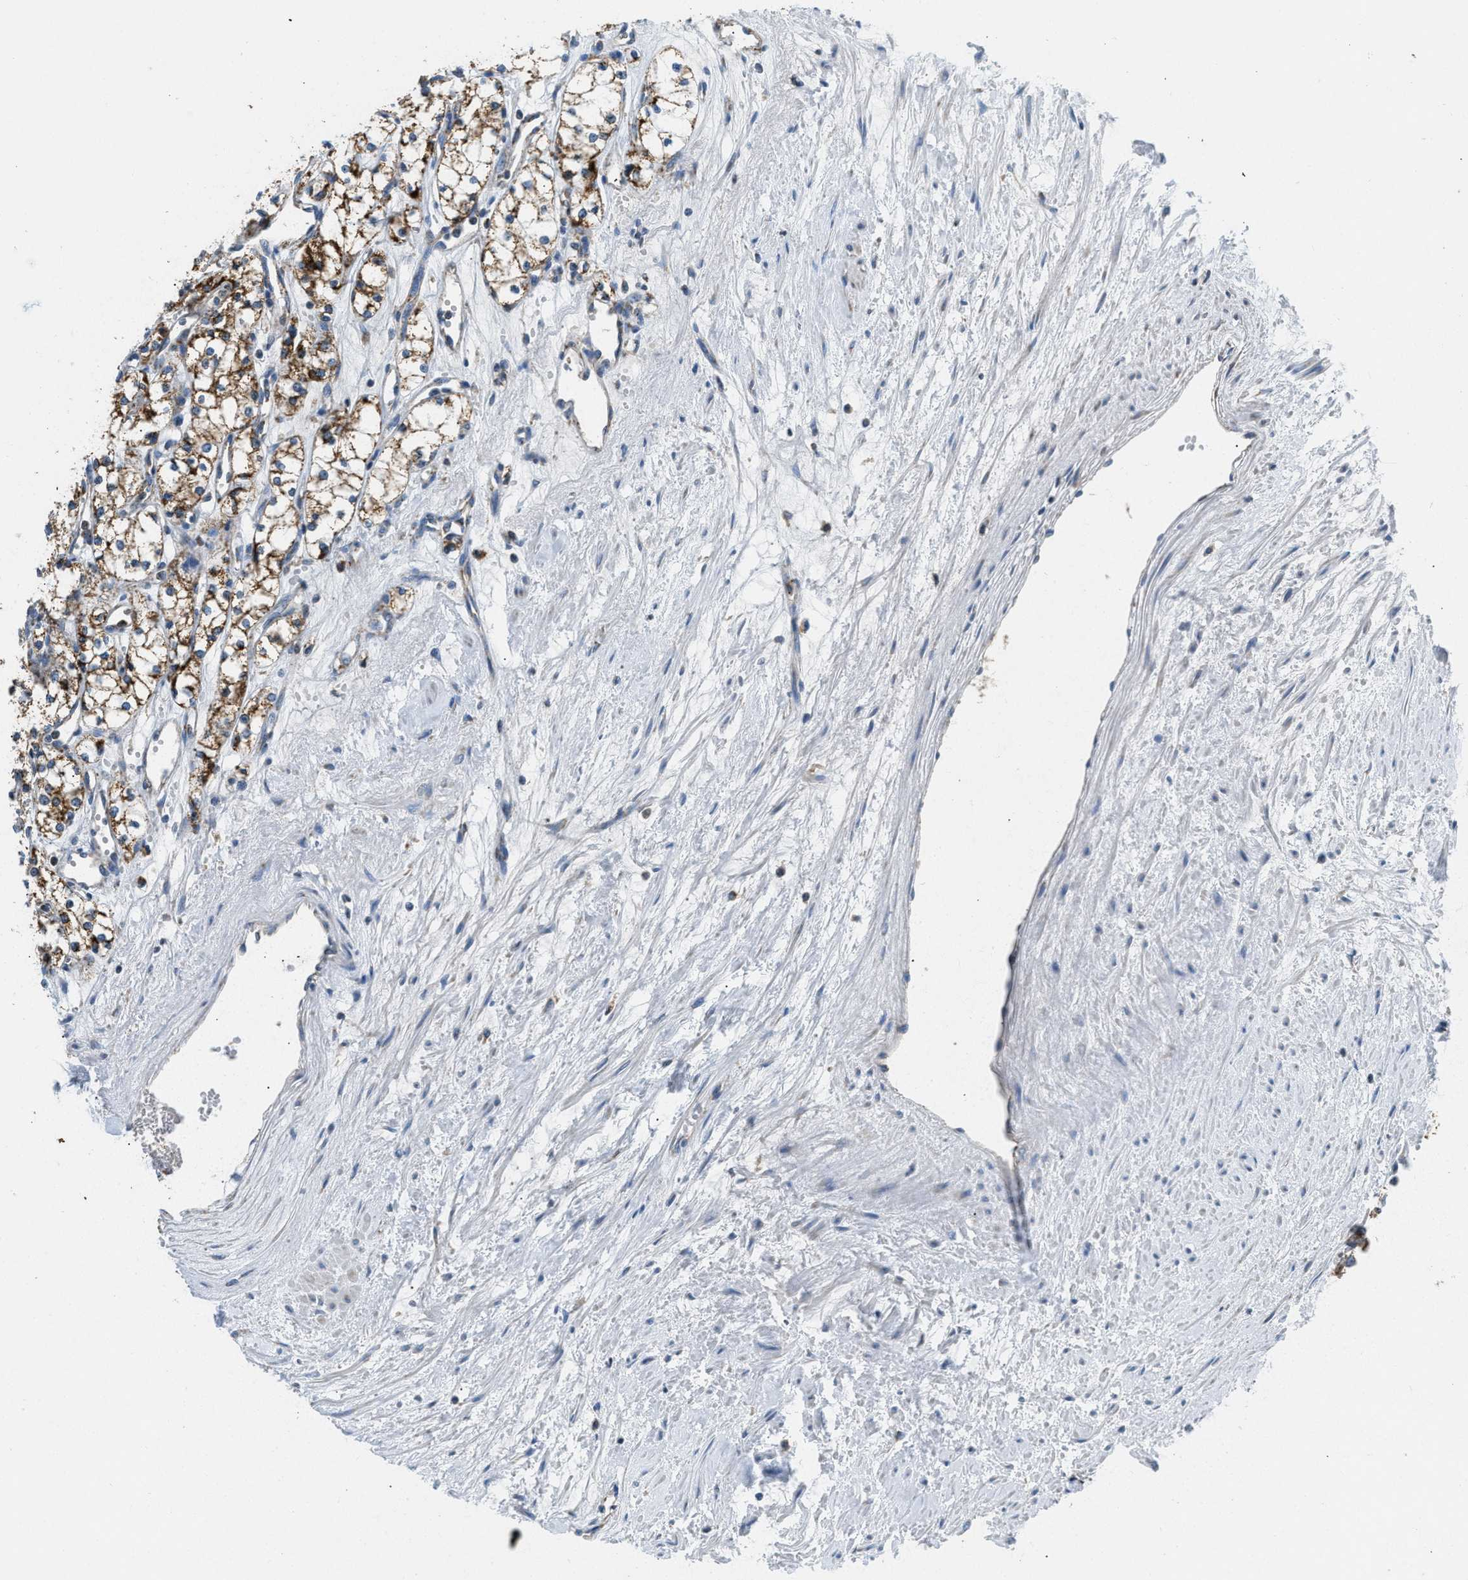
{"staining": {"intensity": "strong", "quantity": ">75%", "location": "cytoplasmic/membranous"}, "tissue": "renal cancer", "cell_type": "Tumor cells", "image_type": "cancer", "snomed": [{"axis": "morphology", "description": "Adenocarcinoma, NOS"}, {"axis": "topography", "description": "Kidney"}], "caption": "Strong cytoplasmic/membranous staining for a protein is identified in approximately >75% of tumor cells of adenocarcinoma (renal) using IHC.", "gene": "ACADVL", "patient": {"sex": "male", "age": 59}}